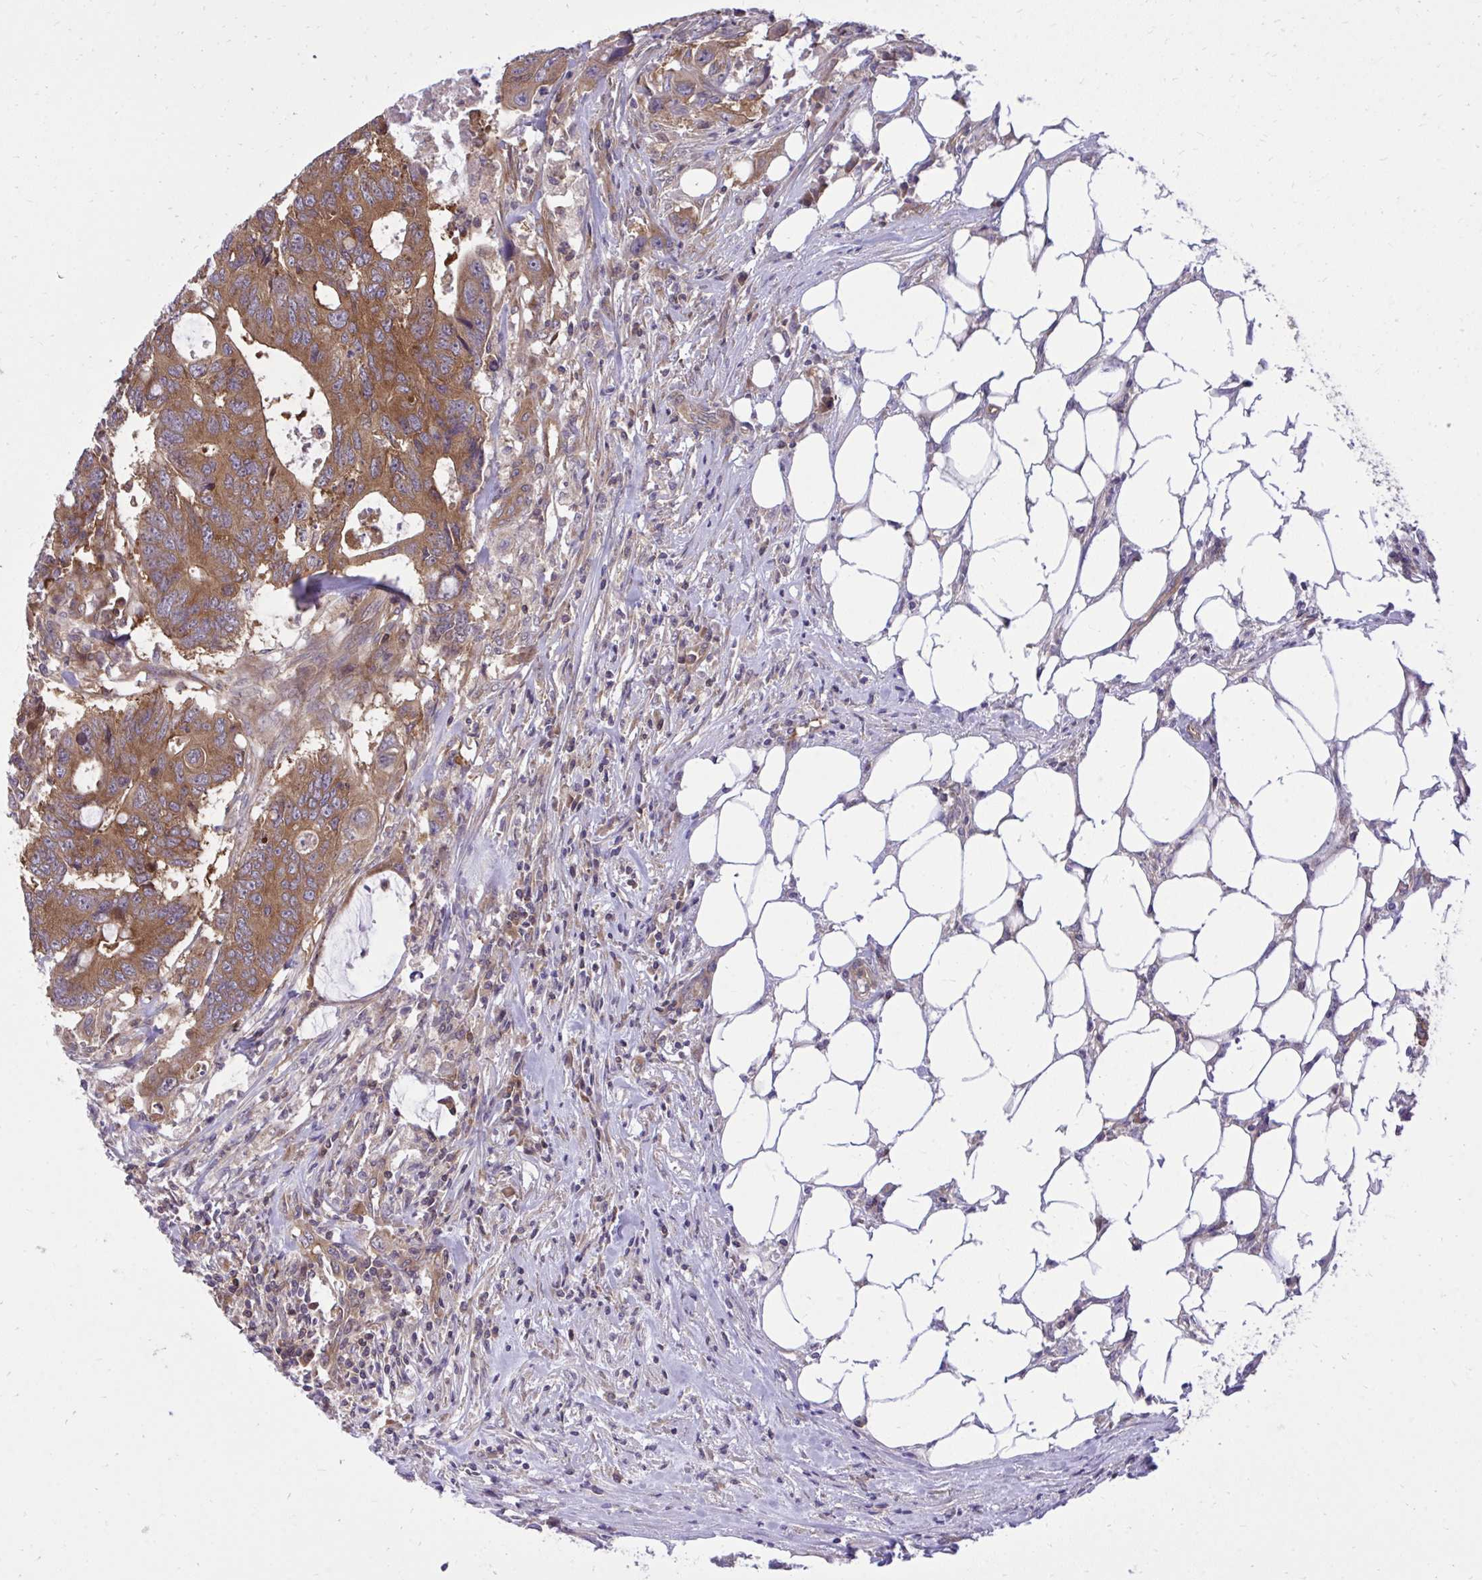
{"staining": {"intensity": "moderate", "quantity": ">75%", "location": "cytoplasmic/membranous"}, "tissue": "colorectal cancer", "cell_type": "Tumor cells", "image_type": "cancer", "snomed": [{"axis": "morphology", "description": "Adenocarcinoma, NOS"}, {"axis": "topography", "description": "Colon"}], "caption": "Immunohistochemical staining of human colorectal adenocarcinoma shows moderate cytoplasmic/membranous protein staining in approximately >75% of tumor cells. Immunohistochemistry stains the protein in brown and the nuclei are stained blue.", "gene": "PPP5C", "patient": {"sex": "male", "age": 71}}